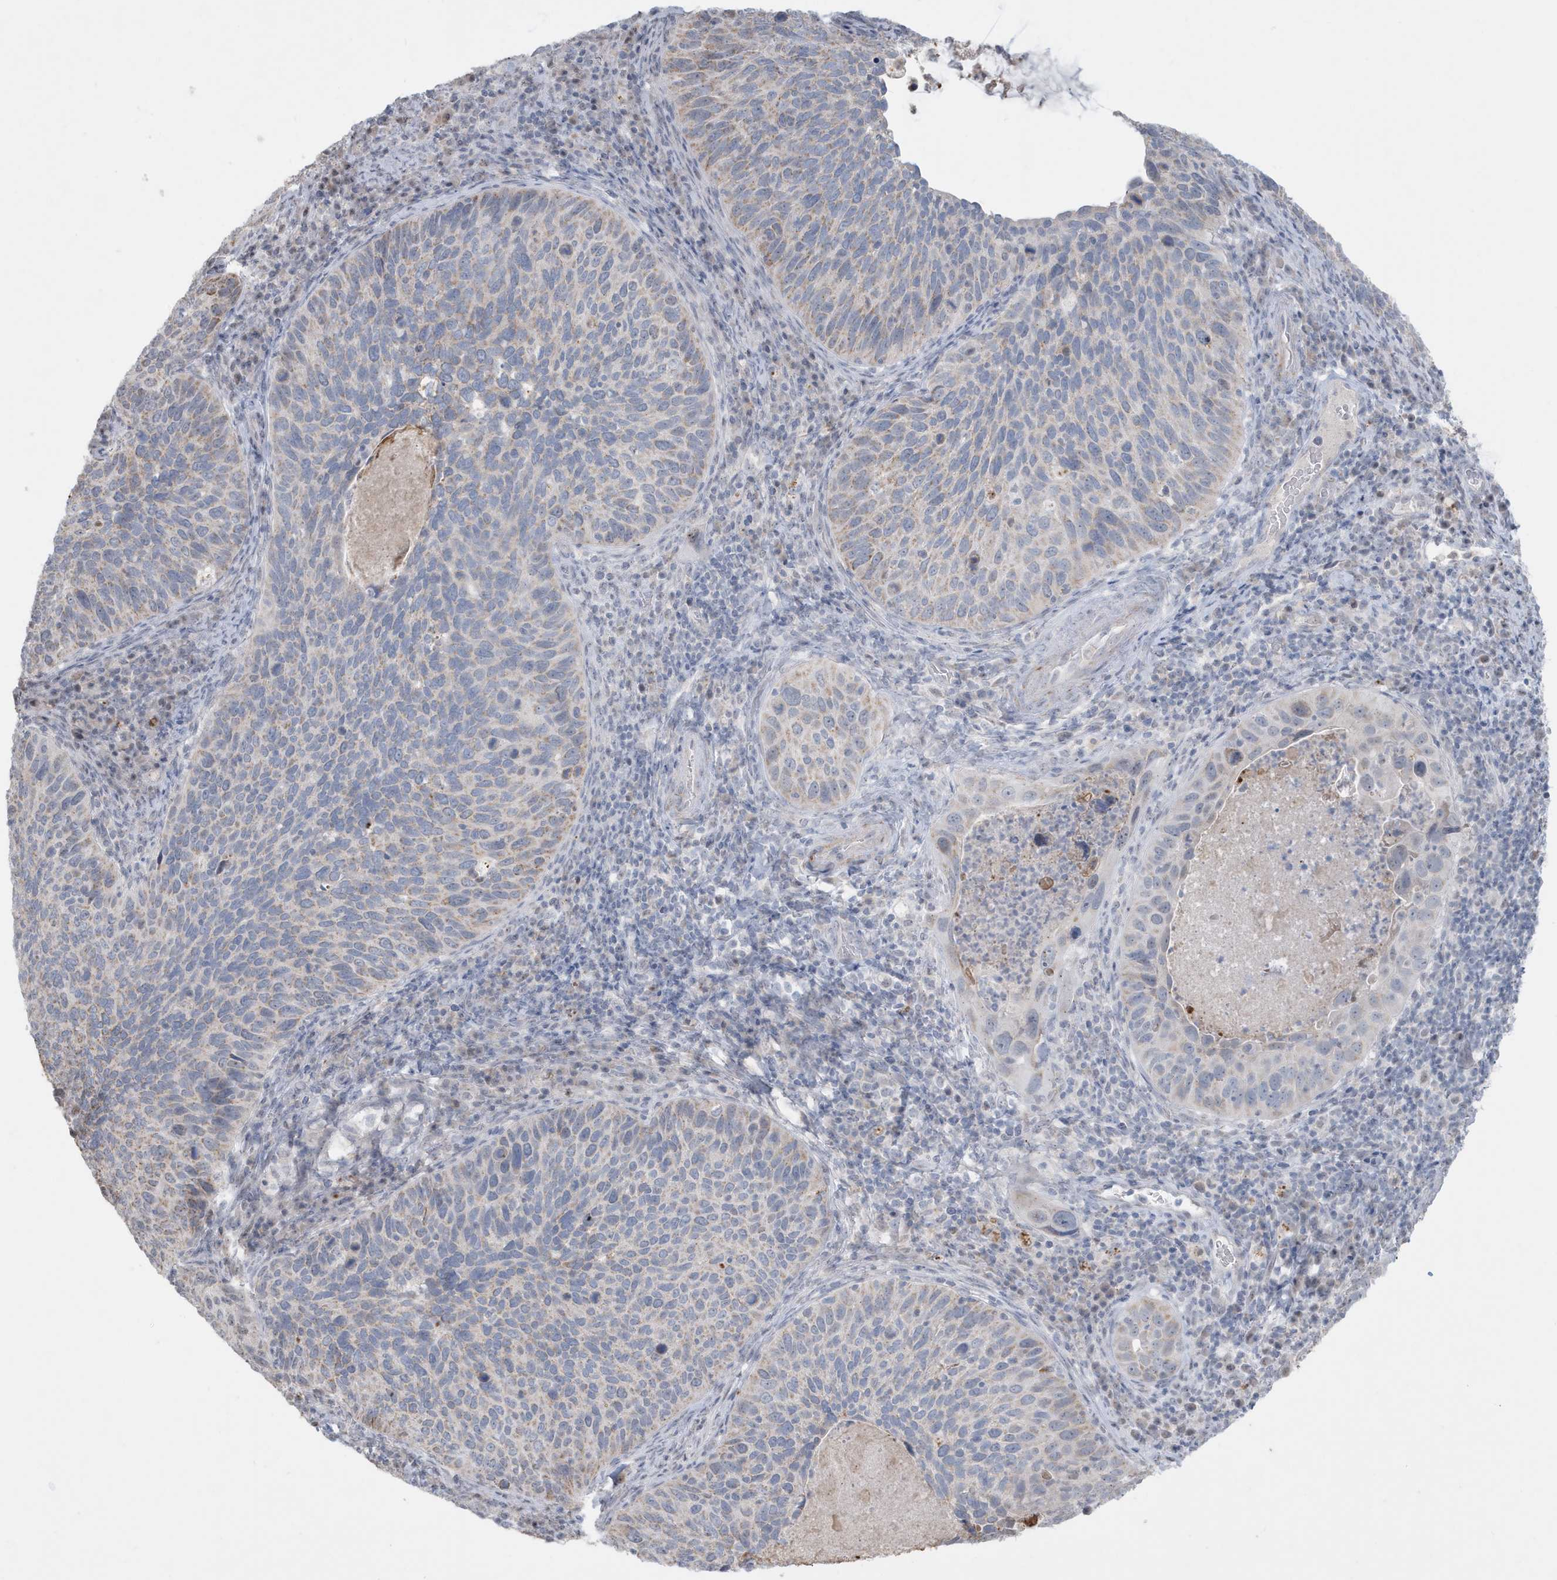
{"staining": {"intensity": "negative", "quantity": "none", "location": "none"}, "tissue": "cervical cancer", "cell_type": "Tumor cells", "image_type": "cancer", "snomed": [{"axis": "morphology", "description": "Squamous cell carcinoma, NOS"}, {"axis": "topography", "description": "Cervix"}], "caption": "Tumor cells are negative for brown protein staining in cervical cancer (squamous cell carcinoma).", "gene": "FNDC1", "patient": {"sex": "female", "age": 38}}